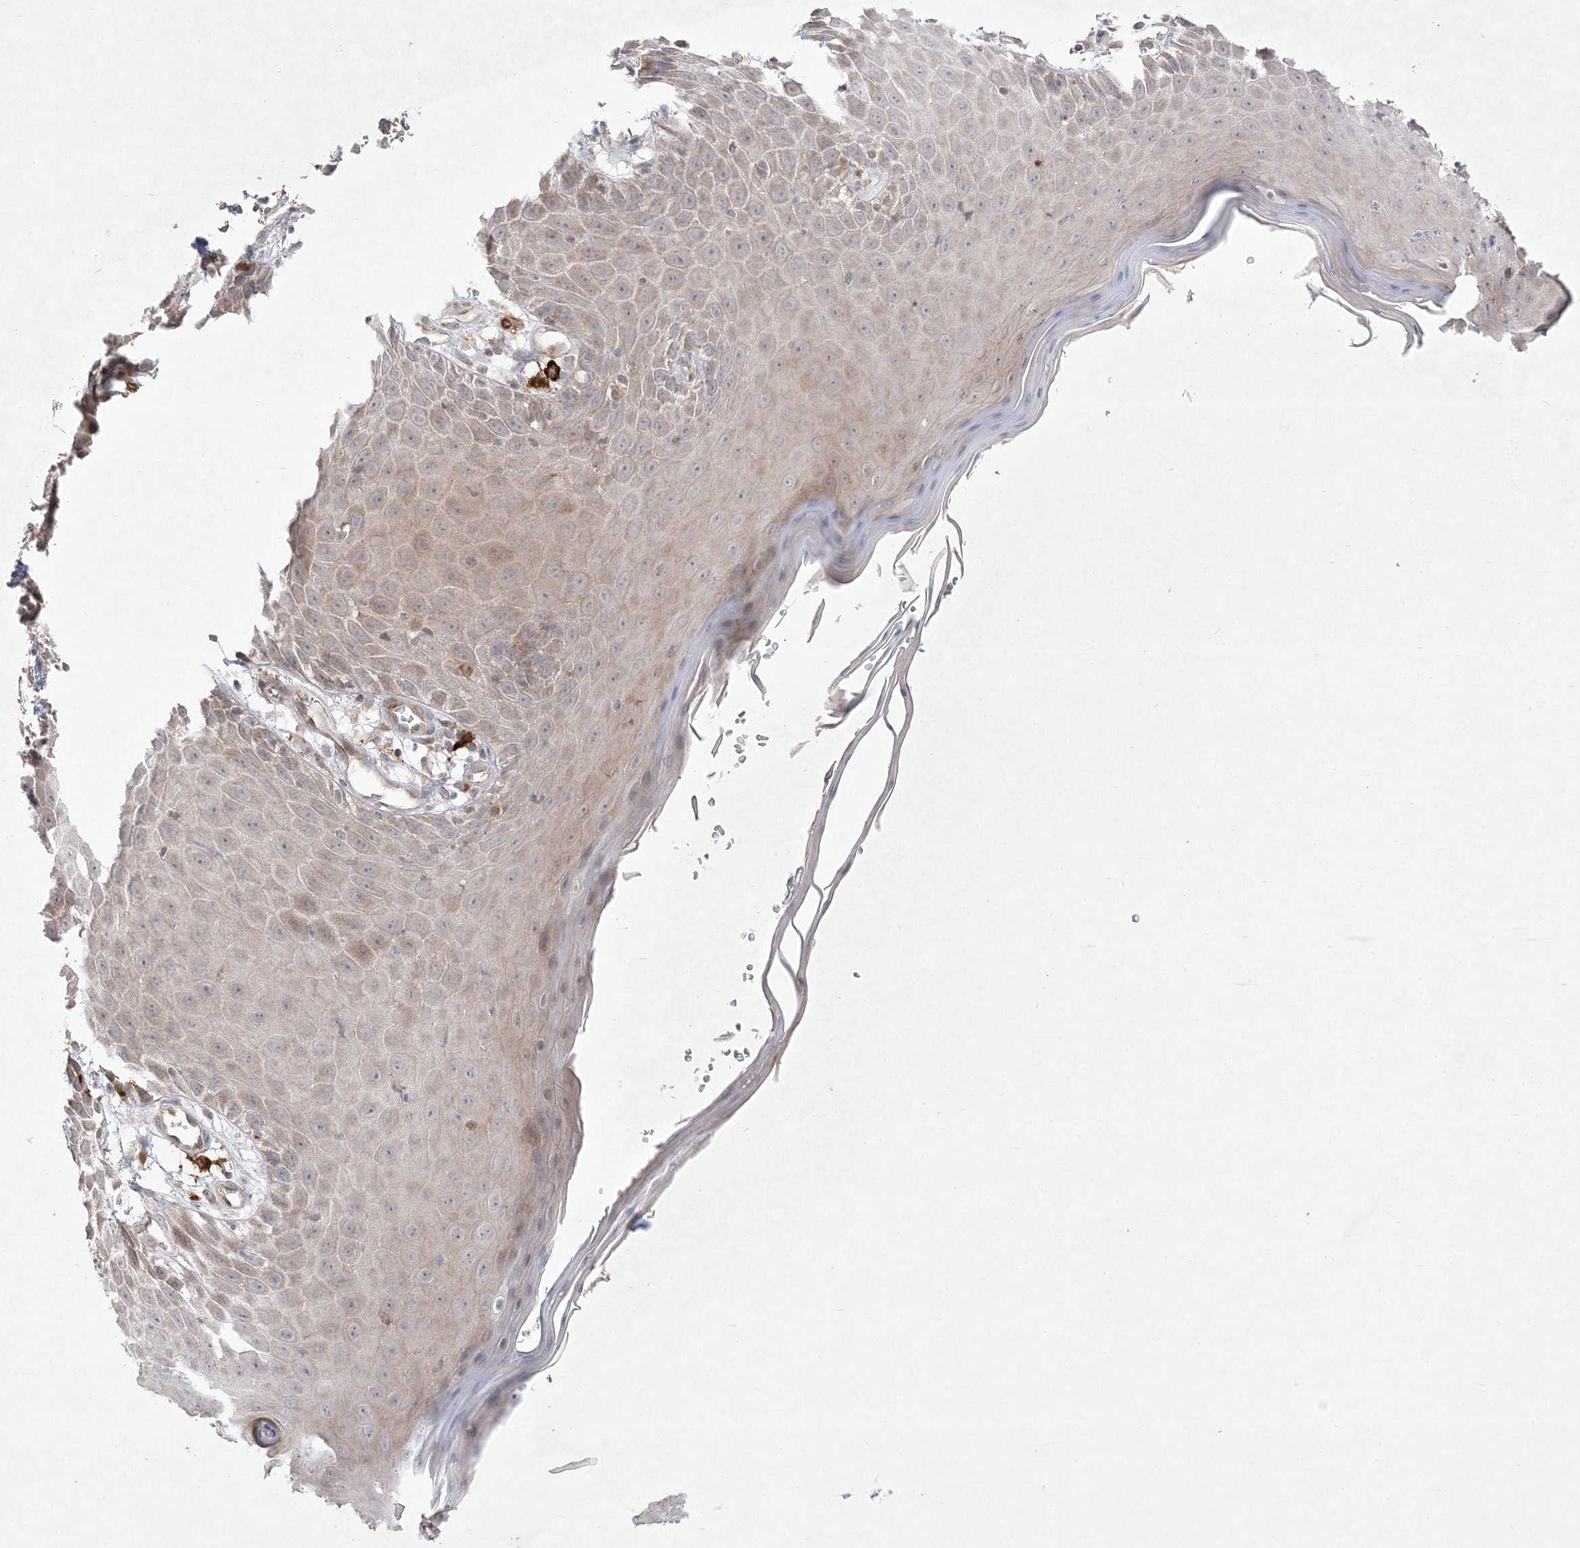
{"staining": {"intensity": "moderate", "quantity": "<25%", "location": "cytoplasmic/membranous"}, "tissue": "skin", "cell_type": "Epidermal cells", "image_type": "normal", "snomed": [{"axis": "morphology", "description": "Normal tissue, NOS"}, {"axis": "topography", "description": "Vulva"}], "caption": "Skin stained with DAB immunohistochemistry (IHC) shows low levels of moderate cytoplasmic/membranous staining in approximately <25% of epidermal cells.", "gene": "CLNK", "patient": {"sex": "female", "age": 68}}